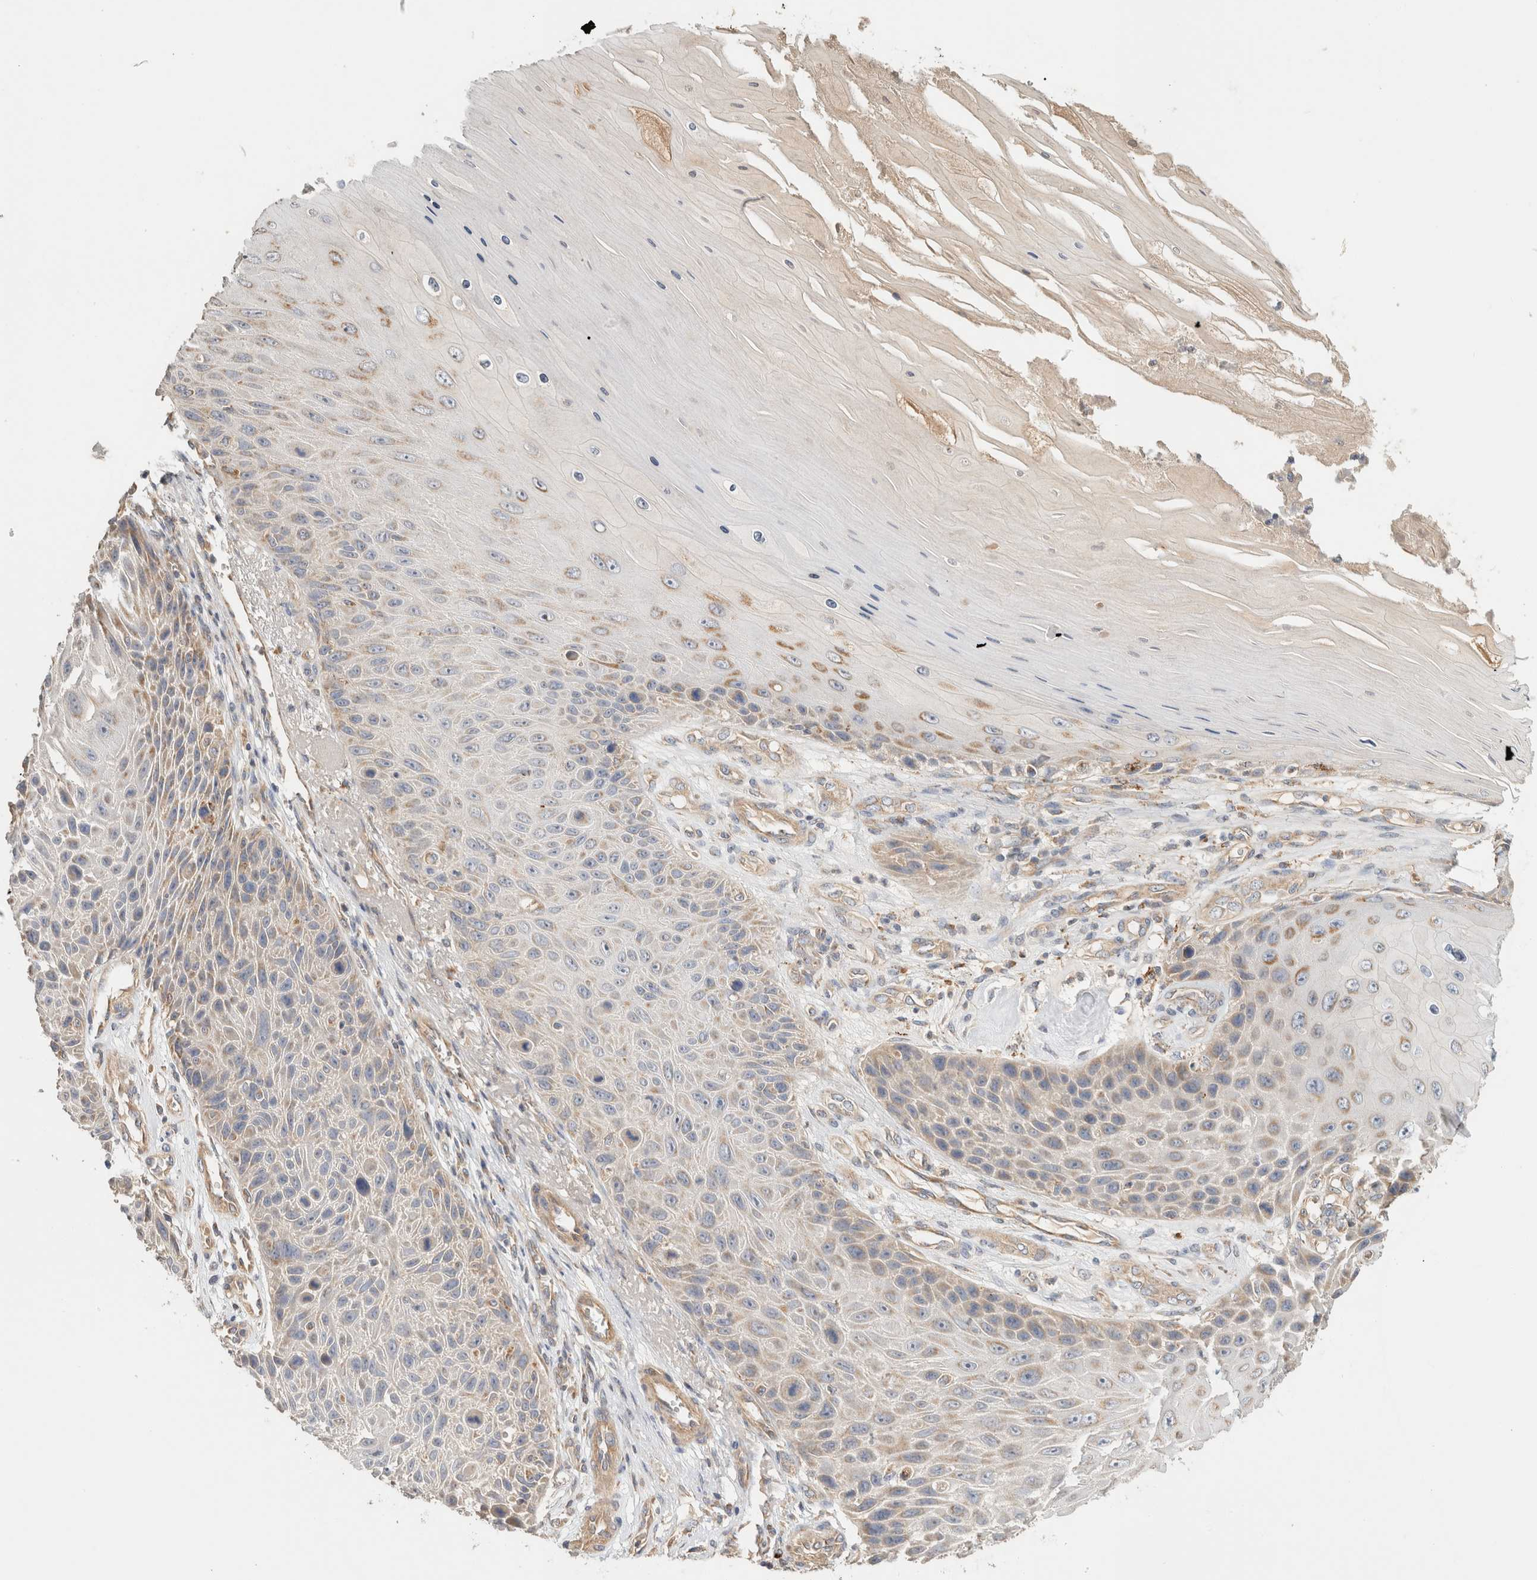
{"staining": {"intensity": "weak", "quantity": "<25%", "location": "cytoplasmic/membranous"}, "tissue": "skin cancer", "cell_type": "Tumor cells", "image_type": "cancer", "snomed": [{"axis": "morphology", "description": "Squamous cell carcinoma, NOS"}, {"axis": "topography", "description": "Skin"}], "caption": "Tumor cells show no significant staining in skin cancer (squamous cell carcinoma).", "gene": "B3GNTL1", "patient": {"sex": "female", "age": 88}}